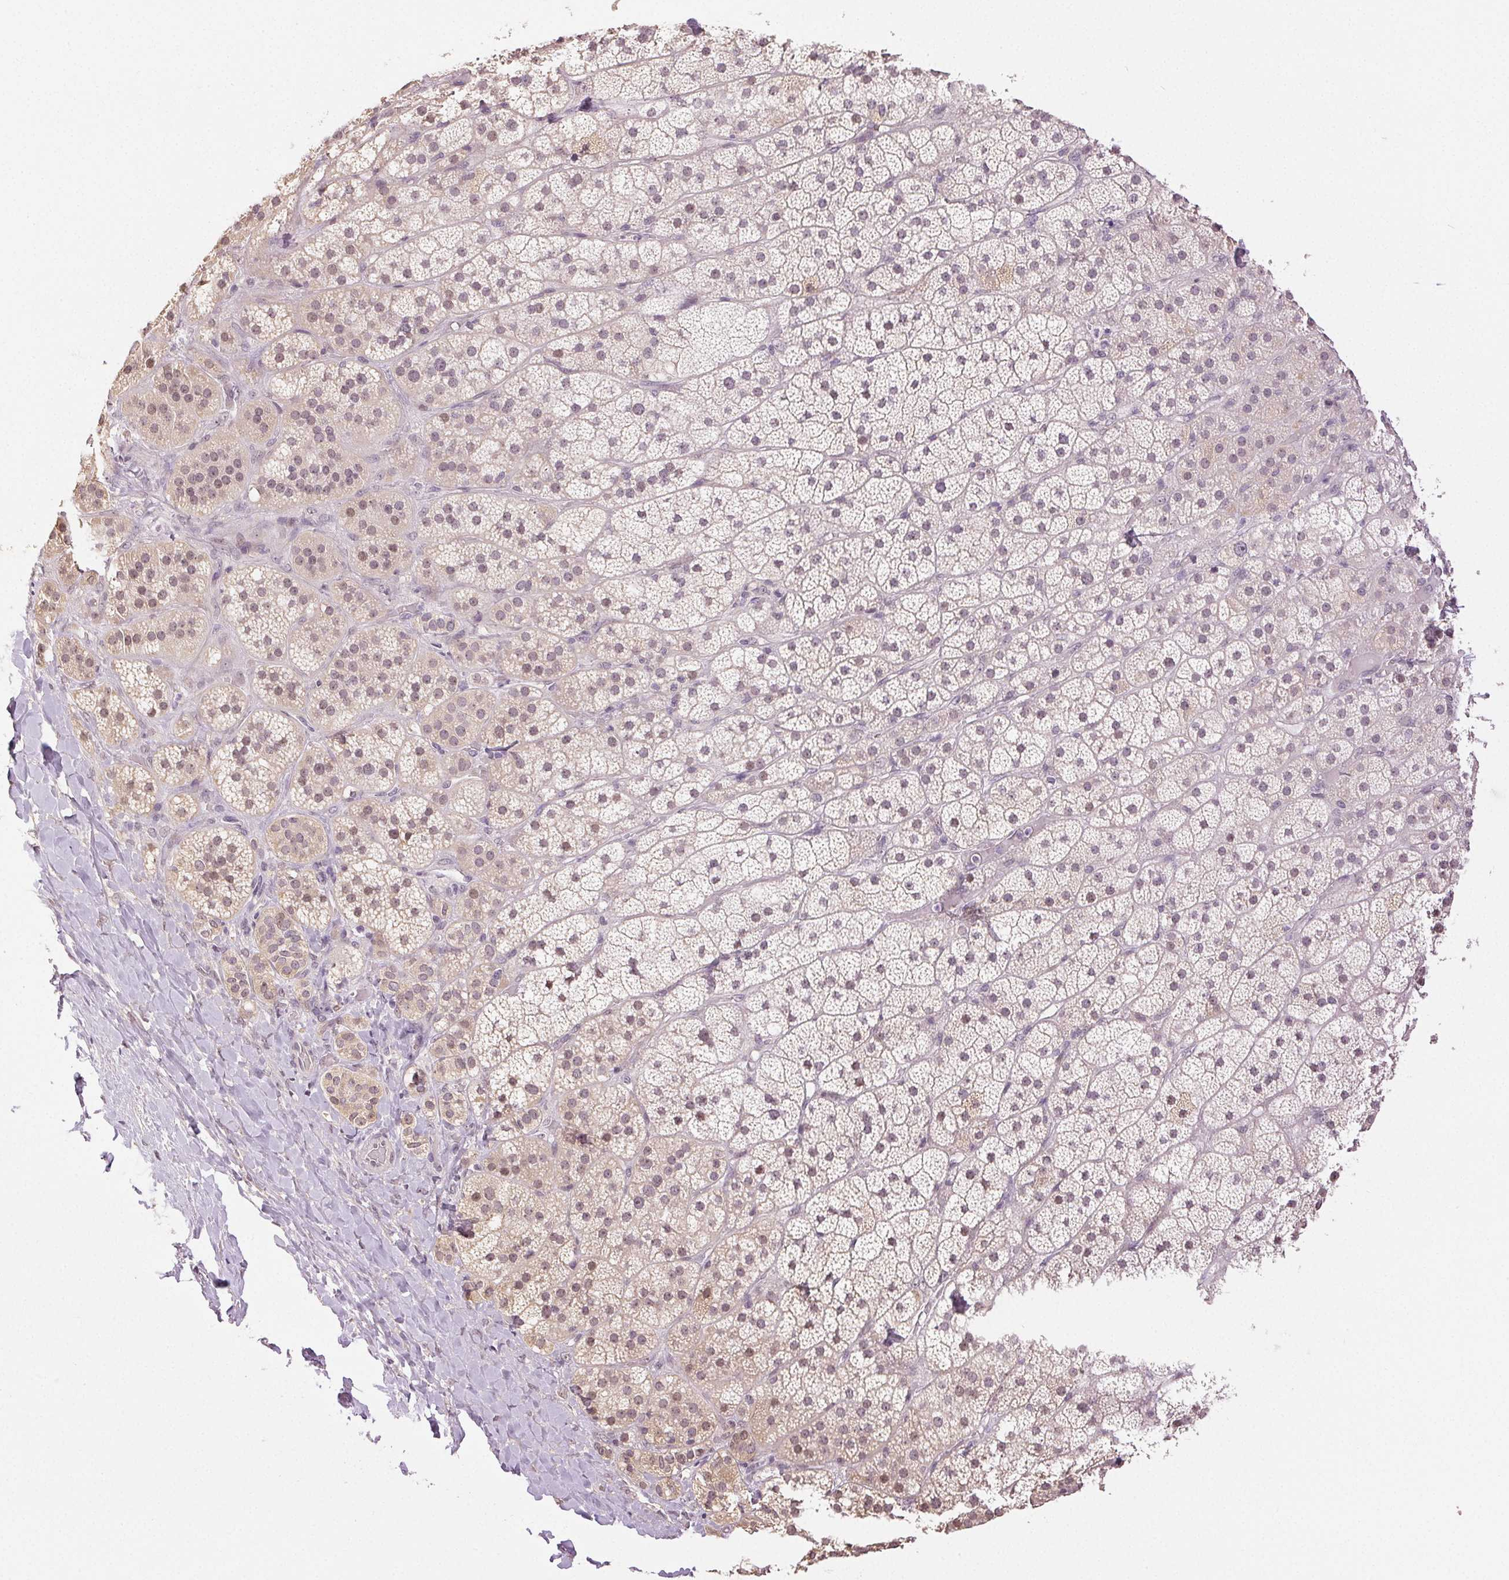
{"staining": {"intensity": "weak", "quantity": "25%-75%", "location": "nuclear"}, "tissue": "adrenal gland", "cell_type": "Glandular cells", "image_type": "normal", "snomed": [{"axis": "morphology", "description": "Normal tissue, NOS"}, {"axis": "topography", "description": "Adrenal gland"}], "caption": "IHC (DAB) staining of benign human adrenal gland shows weak nuclear protein positivity in about 25%-75% of glandular cells.", "gene": "PLCB1", "patient": {"sex": "male", "age": 57}}